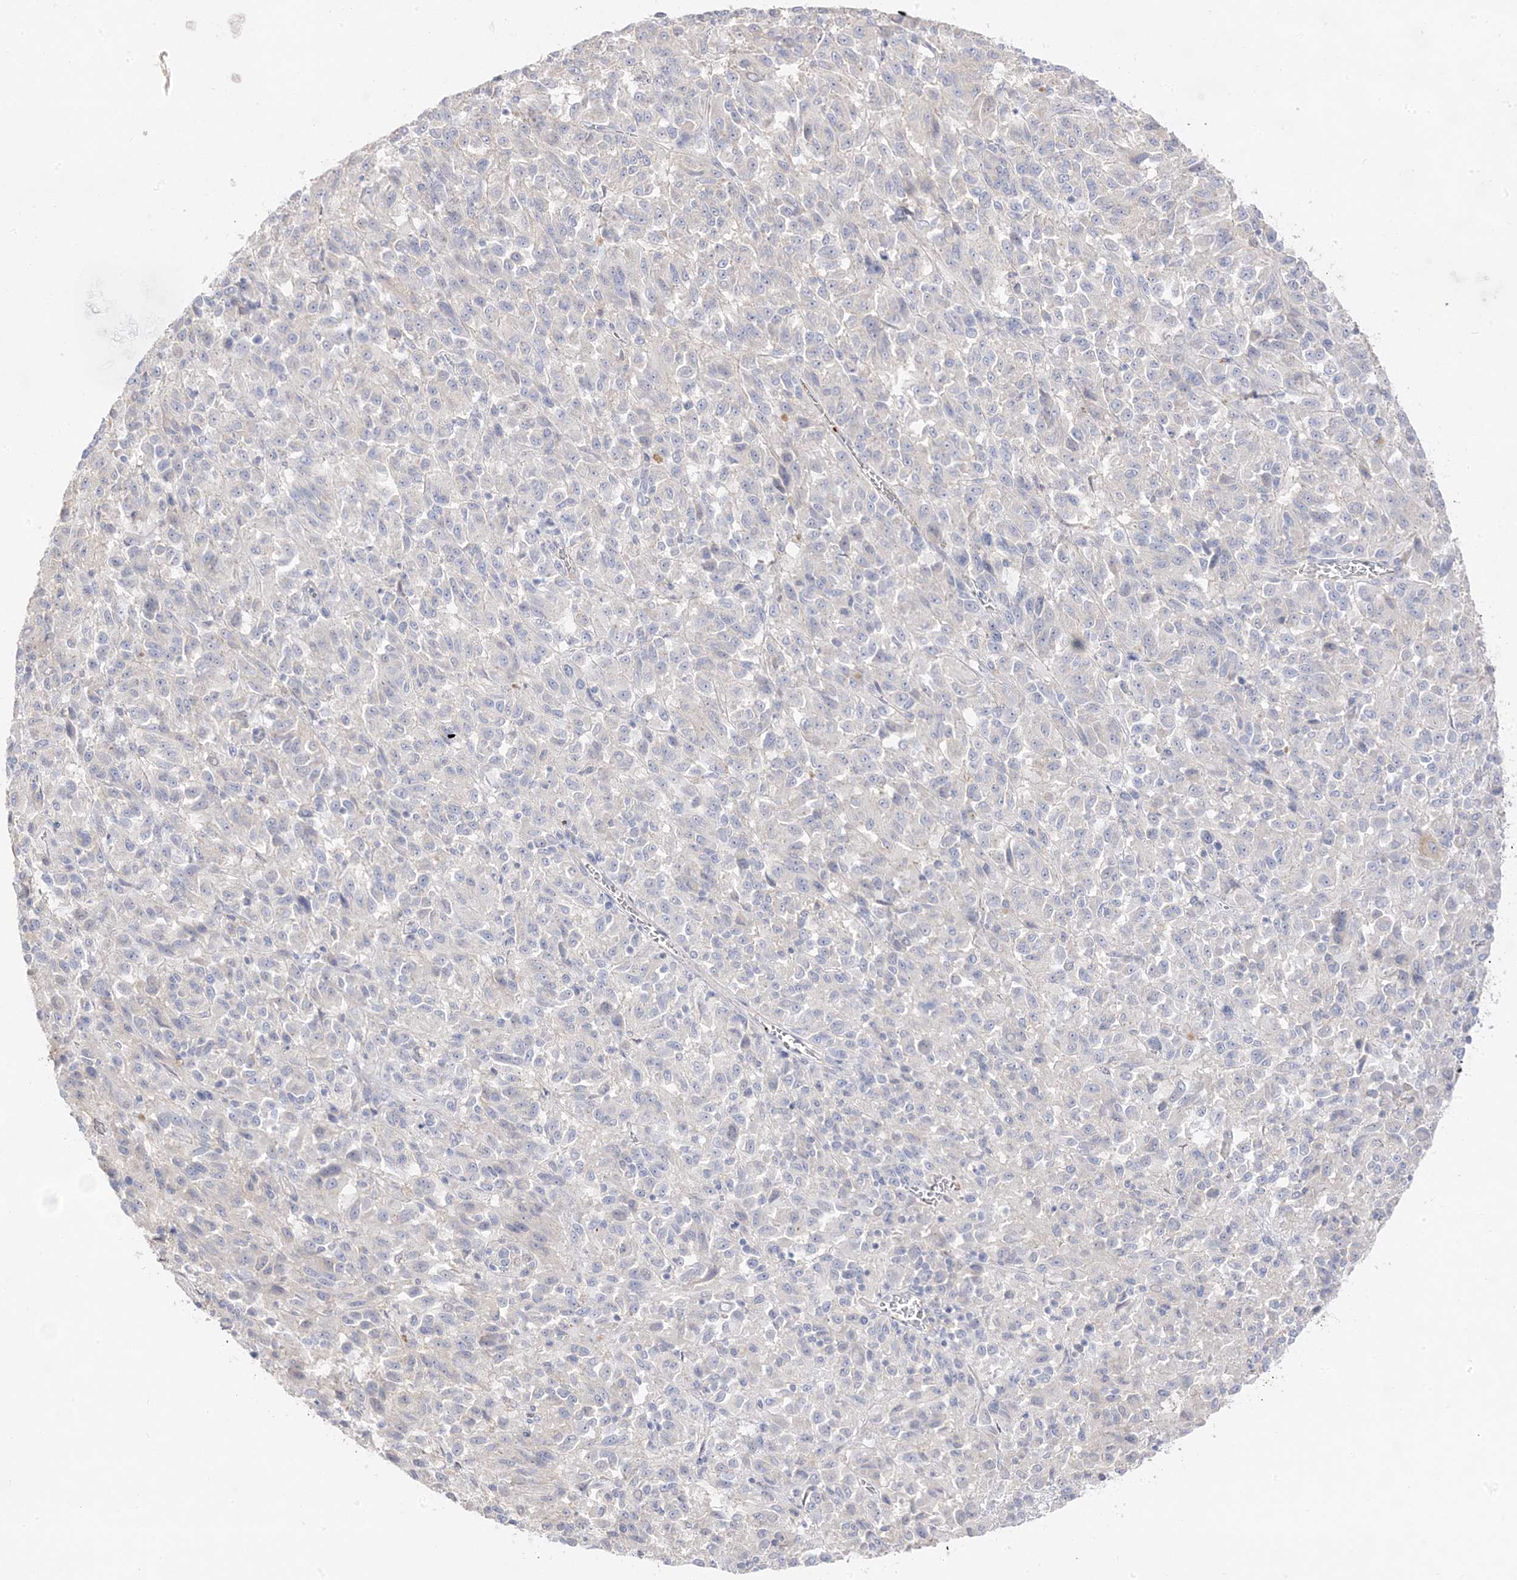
{"staining": {"intensity": "negative", "quantity": "none", "location": "none"}, "tissue": "melanoma", "cell_type": "Tumor cells", "image_type": "cancer", "snomed": [{"axis": "morphology", "description": "Malignant melanoma, Metastatic site"}, {"axis": "topography", "description": "Lung"}], "caption": "Micrograph shows no significant protein expression in tumor cells of malignant melanoma (metastatic site).", "gene": "TRANK1", "patient": {"sex": "male", "age": 64}}